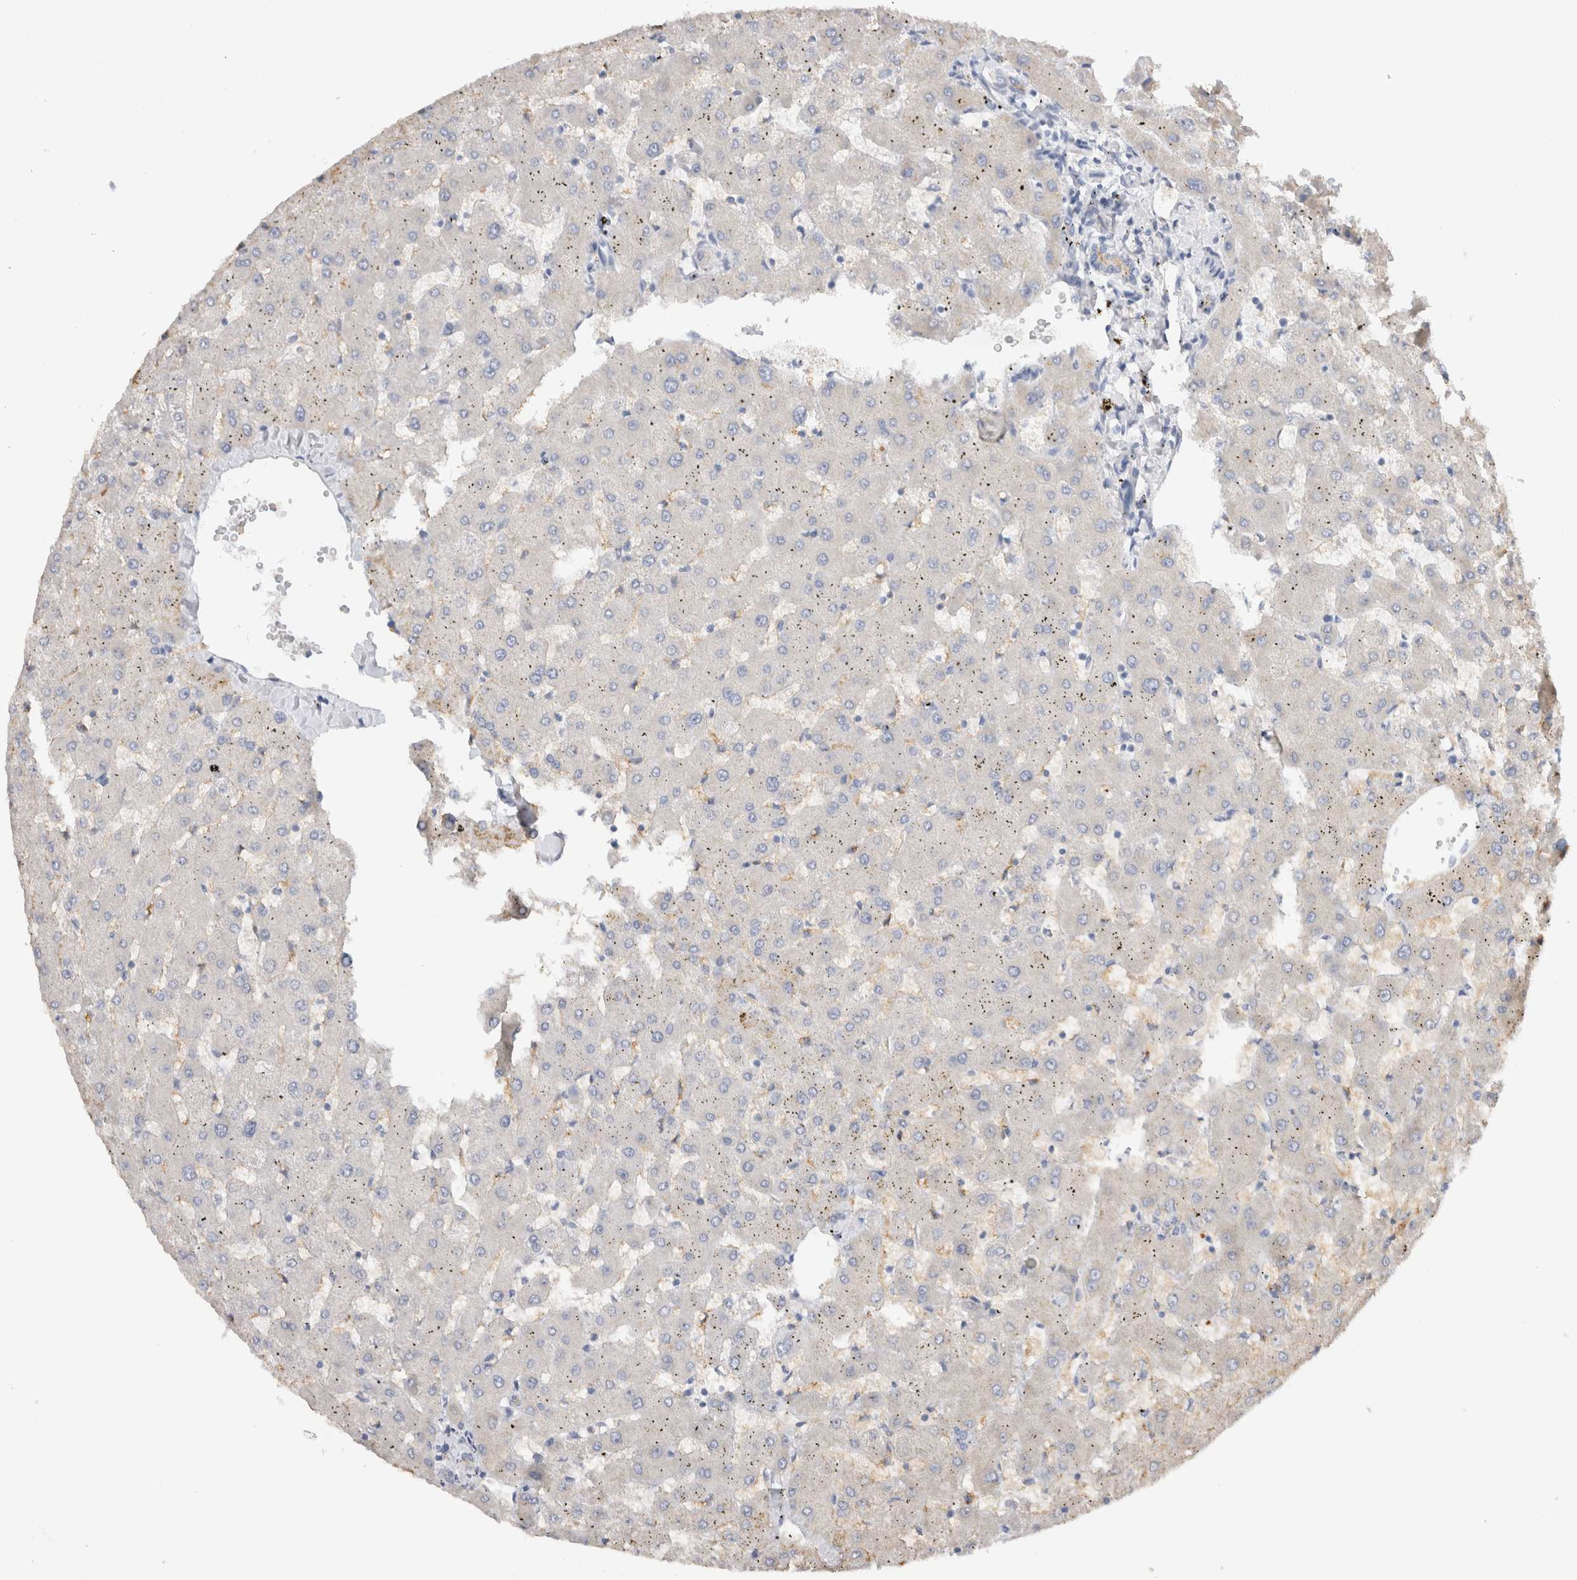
{"staining": {"intensity": "negative", "quantity": "none", "location": "none"}, "tissue": "liver", "cell_type": "Cholangiocytes", "image_type": "normal", "snomed": [{"axis": "morphology", "description": "Normal tissue, NOS"}, {"axis": "topography", "description": "Liver"}], "caption": "A histopathology image of liver stained for a protein exhibits no brown staining in cholangiocytes.", "gene": "GAS1", "patient": {"sex": "female", "age": 63}}